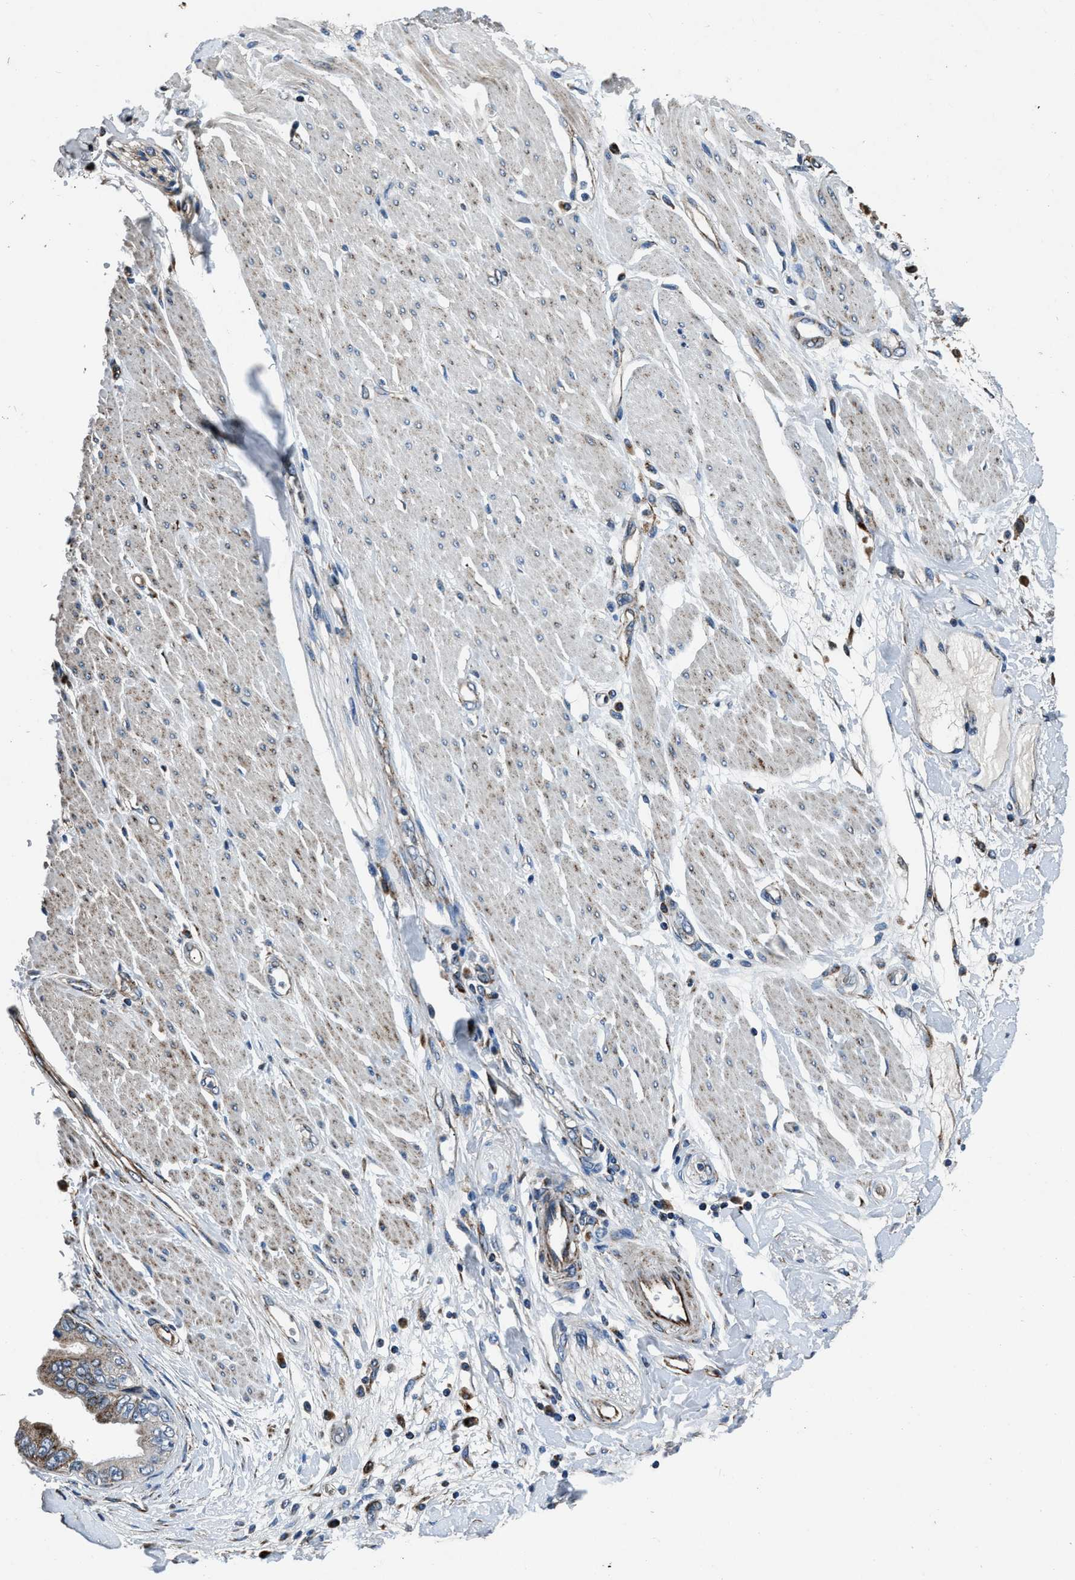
{"staining": {"intensity": "strong", "quantity": ">75%", "location": "cytoplasmic/membranous"}, "tissue": "adipose tissue", "cell_type": "Adipocytes", "image_type": "normal", "snomed": [{"axis": "morphology", "description": "Normal tissue, NOS"}, {"axis": "morphology", "description": "Adenocarcinoma, NOS"}, {"axis": "topography", "description": "Duodenum"}, {"axis": "topography", "description": "Peripheral nerve tissue"}], "caption": "Immunohistochemistry staining of normal adipose tissue, which displays high levels of strong cytoplasmic/membranous positivity in approximately >75% of adipocytes indicating strong cytoplasmic/membranous protein staining. The staining was performed using DAB (brown) for protein detection and nuclei were counterstained in hematoxylin (blue).", "gene": "OGDH", "patient": {"sex": "female", "age": 60}}